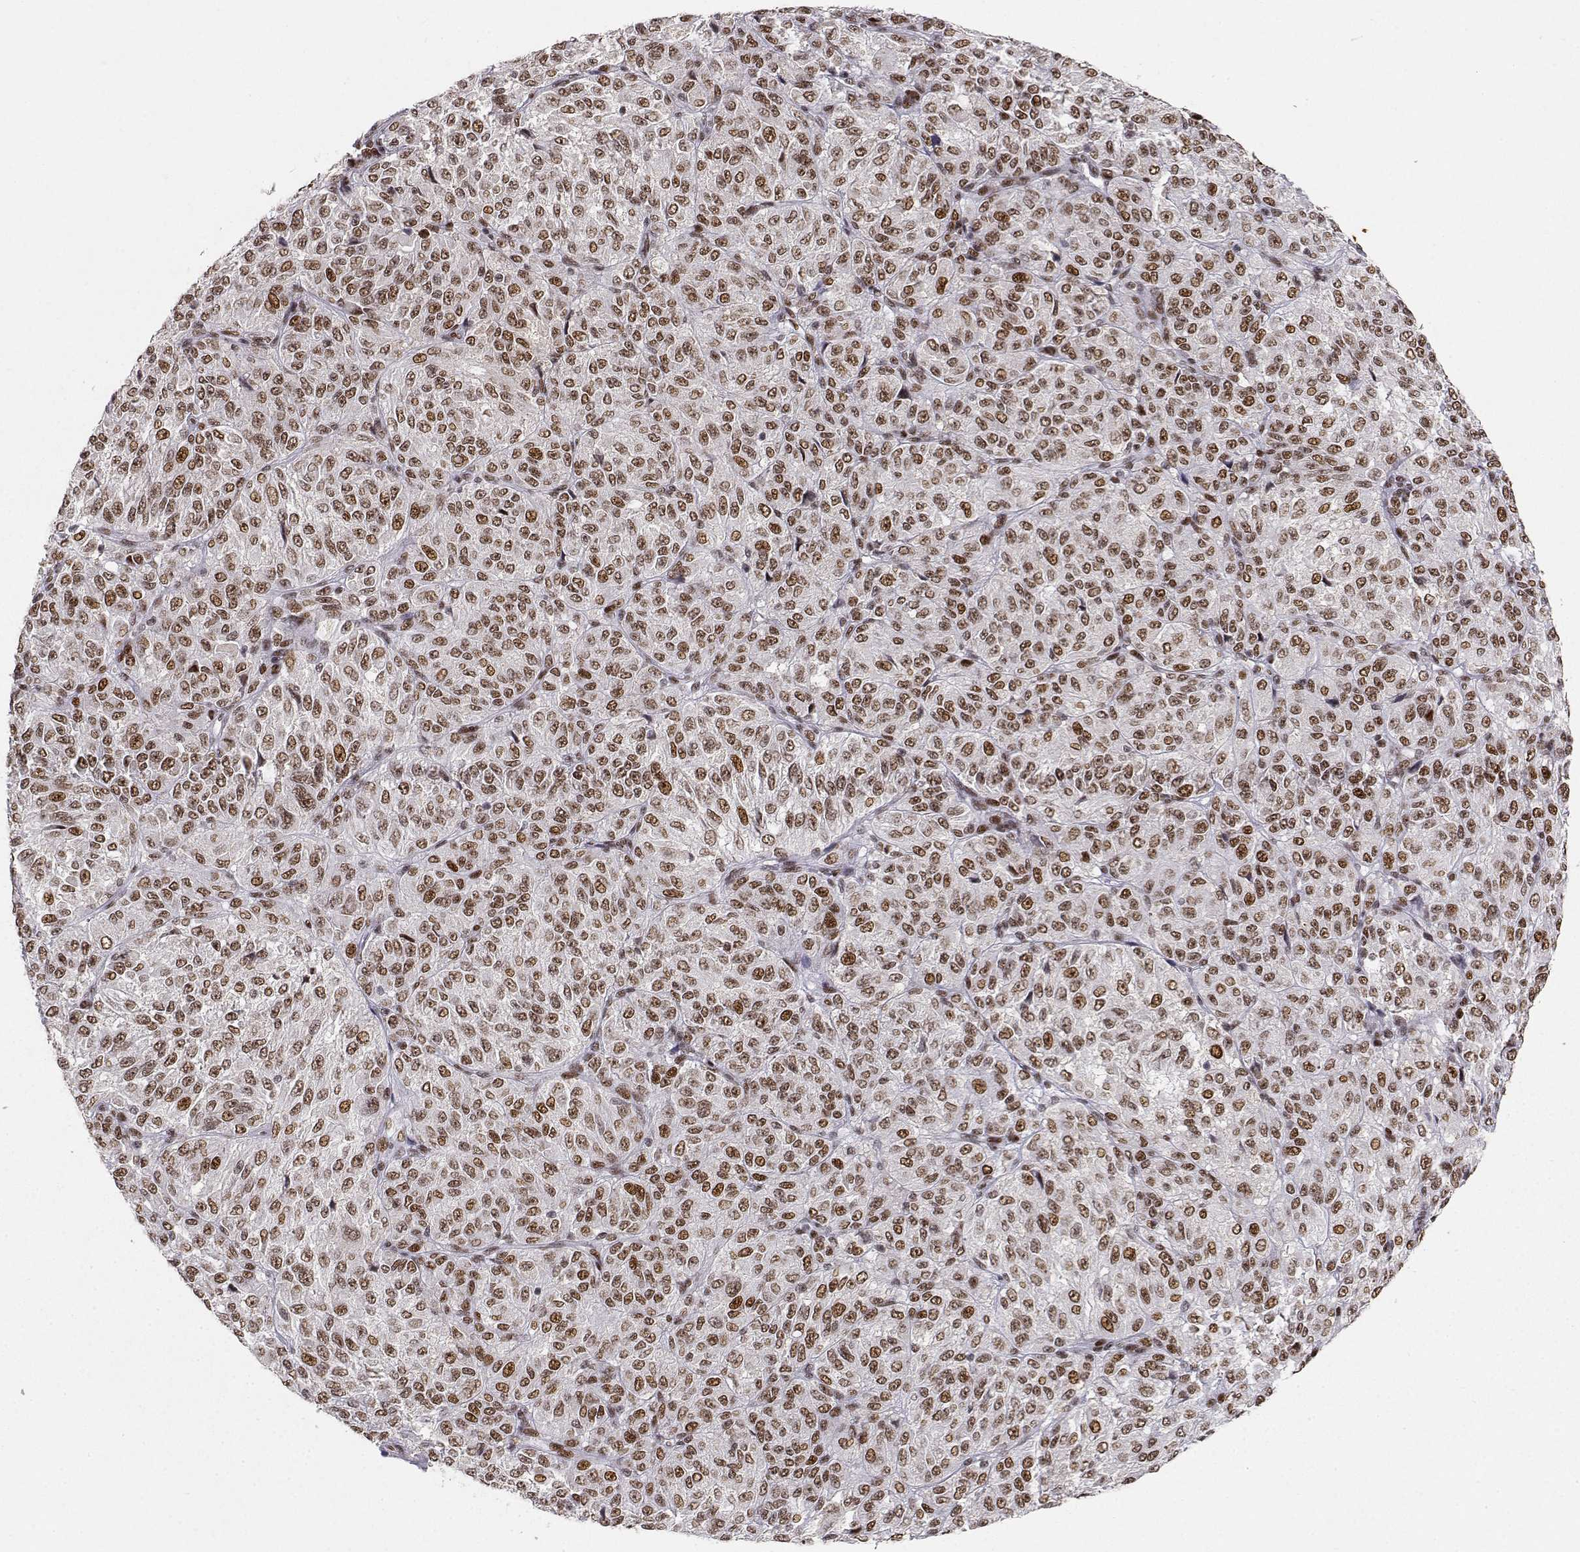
{"staining": {"intensity": "moderate", "quantity": ">75%", "location": "nuclear"}, "tissue": "melanoma", "cell_type": "Tumor cells", "image_type": "cancer", "snomed": [{"axis": "morphology", "description": "Malignant melanoma, Metastatic site"}, {"axis": "topography", "description": "Brain"}], "caption": "Human malignant melanoma (metastatic site) stained with a protein marker exhibits moderate staining in tumor cells.", "gene": "RSF1", "patient": {"sex": "female", "age": 56}}